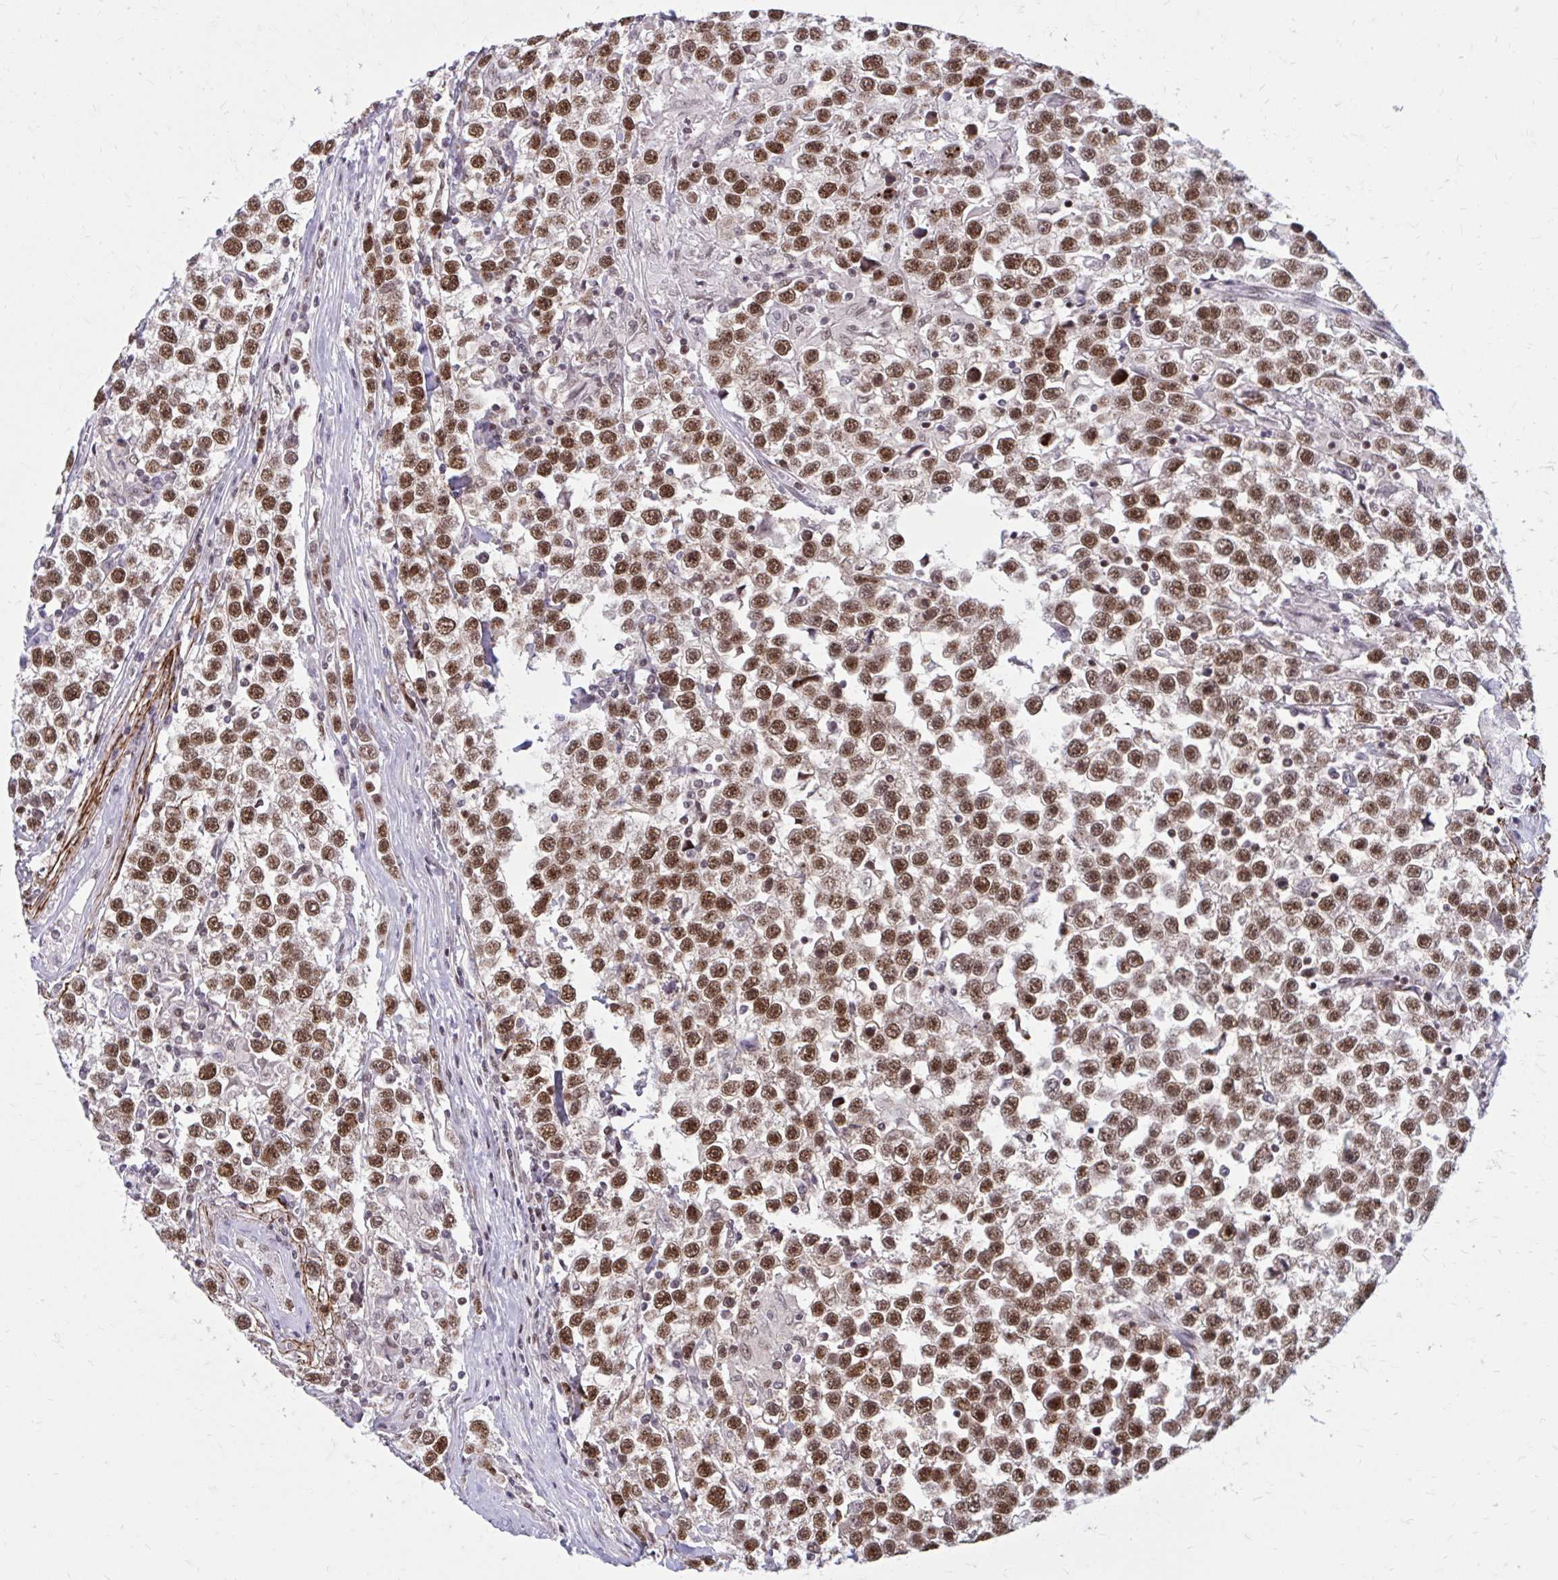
{"staining": {"intensity": "strong", "quantity": ">75%", "location": "nuclear"}, "tissue": "testis cancer", "cell_type": "Tumor cells", "image_type": "cancer", "snomed": [{"axis": "morphology", "description": "Seminoma, NOS"}, {"axis": "topography", "description": "Testis"}], "caption": "Strong nuclear expression is appreciated in about >75% of tumor cells in testis seminoma. (DAB (3,3'-diaminobenzidine) IHC with brightfield microscopy, high magnification).", "gene": "PSME4", "patient": {"sex": "male", "age": 31}}